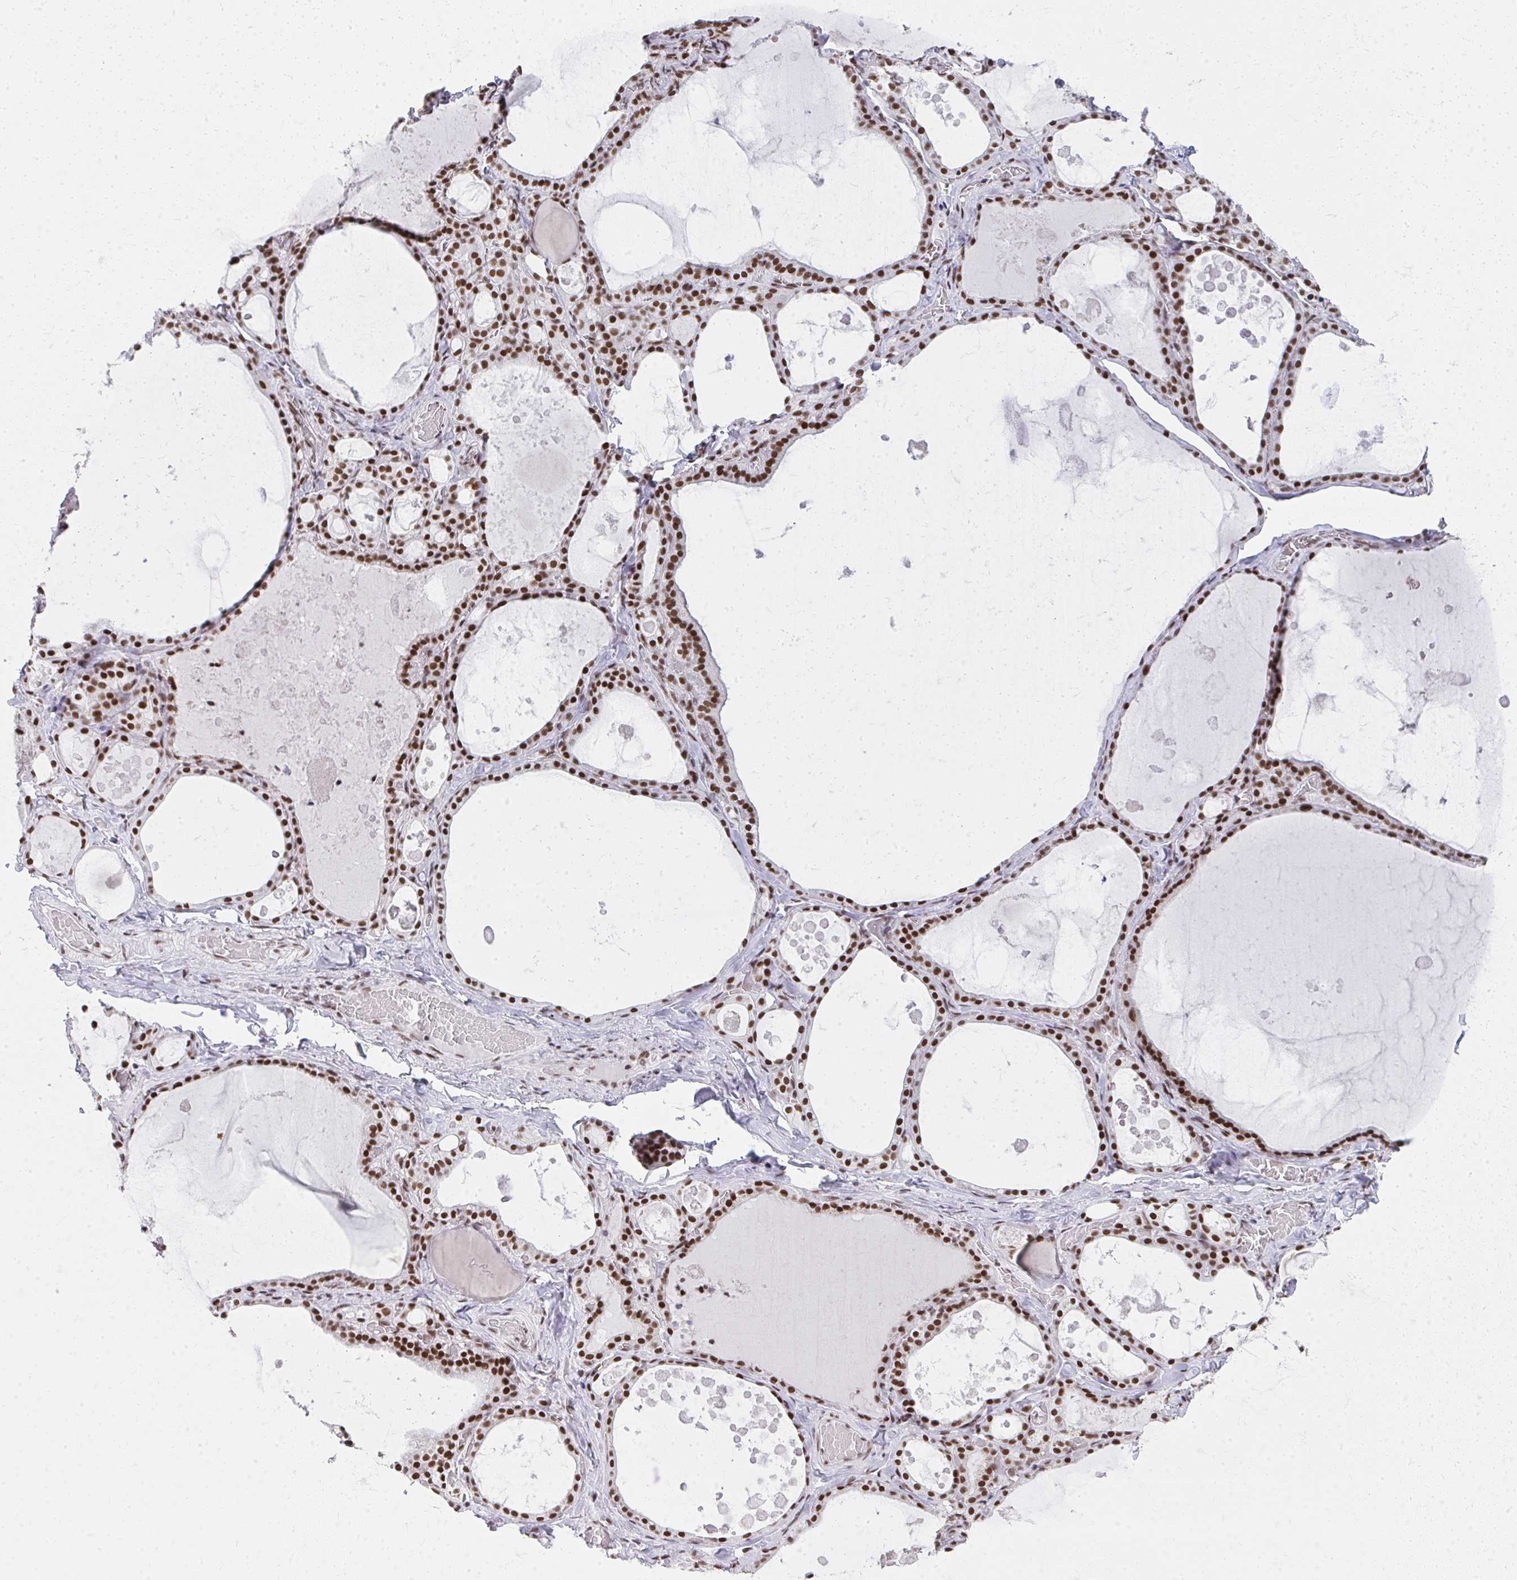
{"staining": {"intensity": "strong", "quantity": ">75%", "location": "nuclear"}, "tissue": "thyroid gland", "cell_type": "Glandular cells", "image_type": "normal", "snomed": [{"axis": "morphology", "description": "Normal tissue, NOS"}, {"axis": "topography", "description": "Thyroid gland"}], "caption": "IHC image of unremarkable thyroid gland: human thyroid gland stained using IHC displays high levels of strong protein expression localized specifically in the nuclear of glandular cells, appearing as a nuclear brown color.", "gene": "CREBBP", "patient": {"sex": "male", "age": 56}}